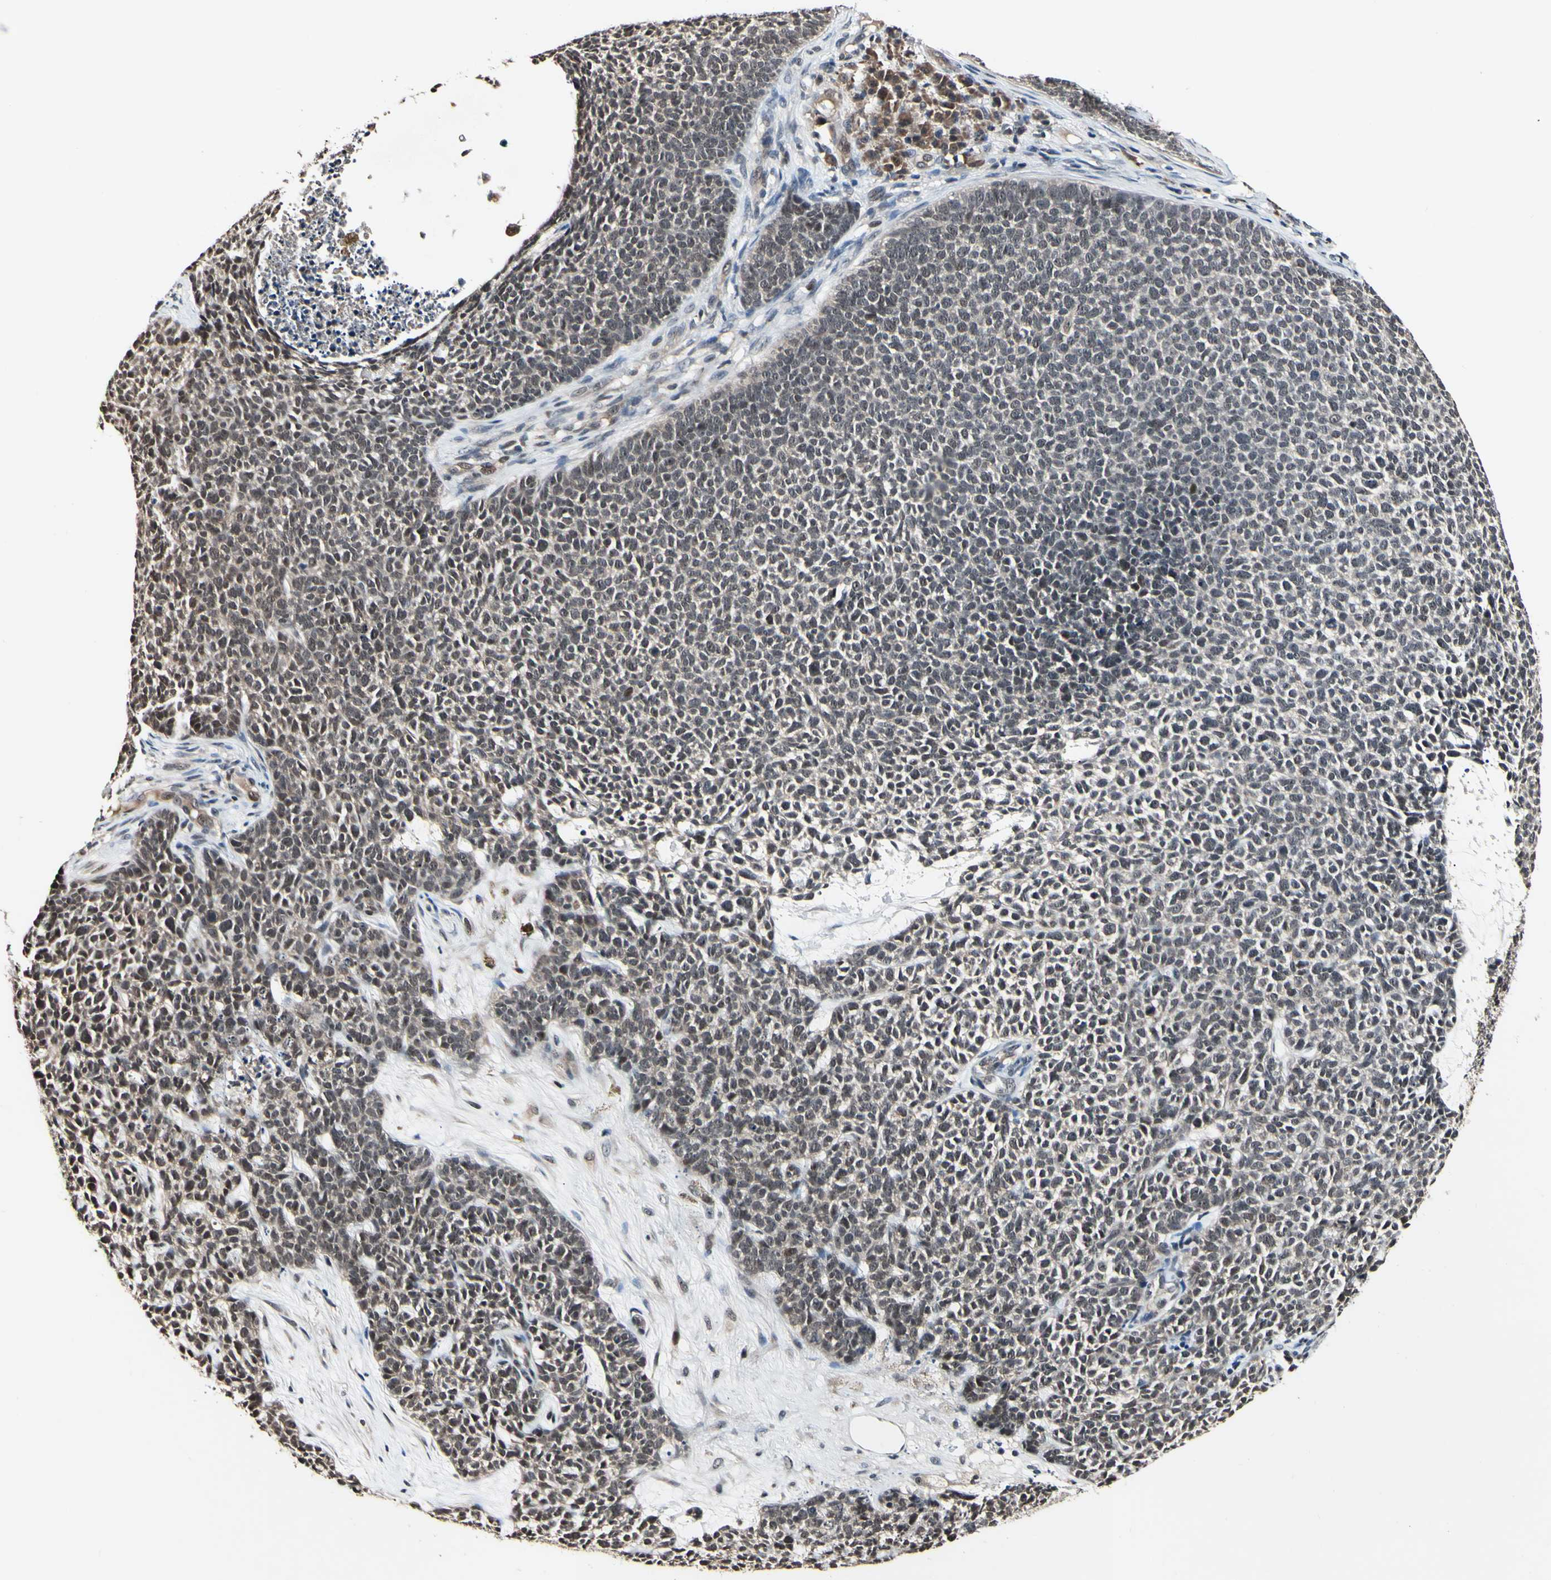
{"staining": {"intensity": "weak", "quantity": ">75%", "location": "cytoplasmic/membranous,nuclear"}, "tissue": "skin cancer", "cell_type": "Tumor cells", "image_type": "cancer", "snomed": [{"axis": "morphology", "description": "Basal cell carcinoma"}, {"axis": "topography", "description": "Skin"}], "caption": "Immunohistochemical staining of skin cancer shows weak cytoplasmic/membranous and nuclear protein positivity in approximately >75% of tumor cells.", "gene": "PSMD10", "patient": {"sex": "female", "age": 84}}